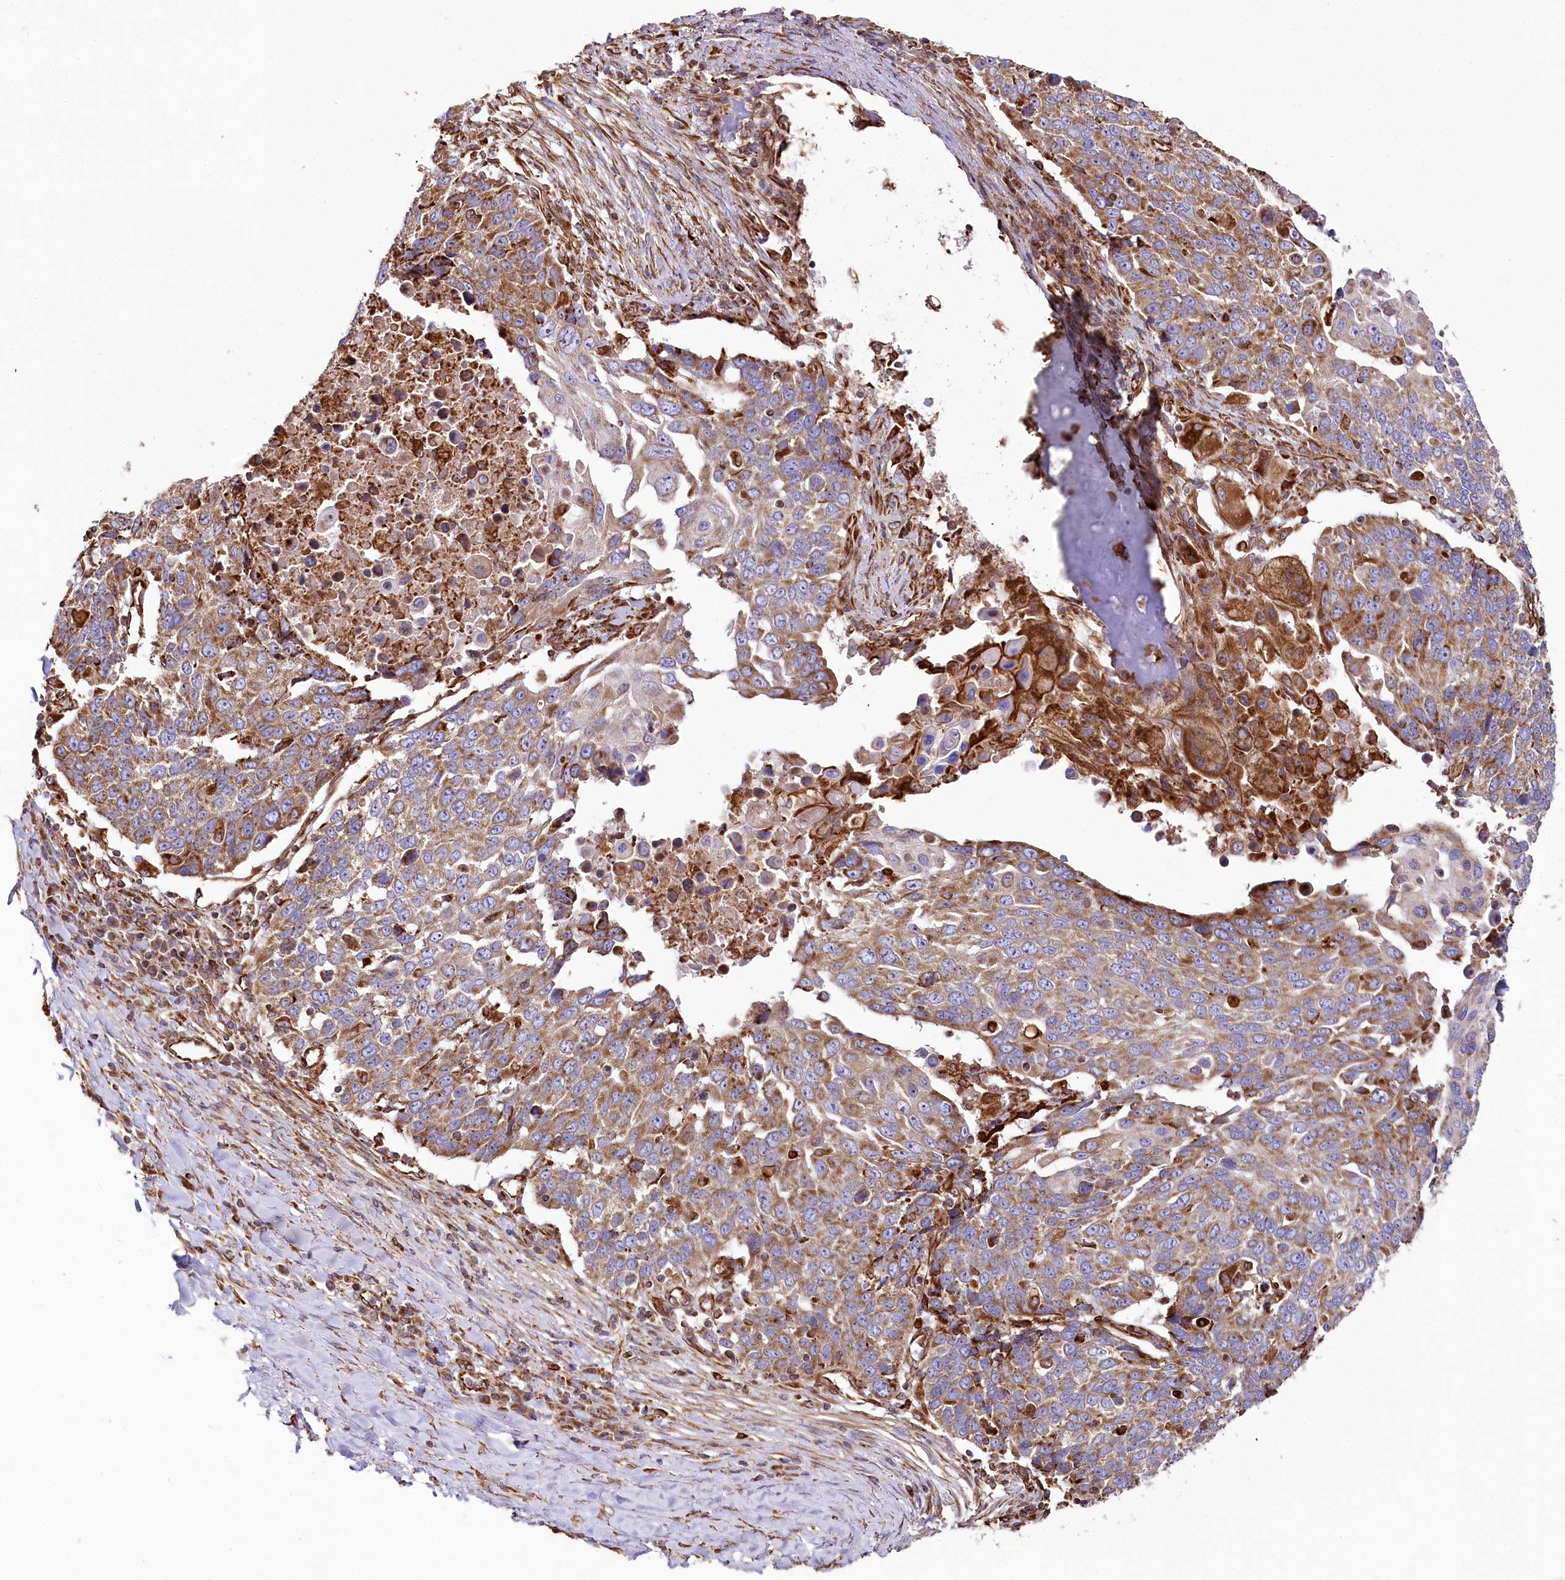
{"staining": {"intensity": "moderate", "quantity": ">75%", "location": "cytoplasmic/membranous"}, "tissue": "lung cancer", "cell_type": "Tumor cells", "image_type": "cancer", "snomed": [{"axis": "morphology", "description": "Squamous cell carcinoma, NOS"}, {"axis": "topography", "description": "Lung"}], "caption": "Approximately >75% of tumor cells in human squamous cell carcinoma (lung) exhibit moderate cytoplasmic/membranous protein positivity as visualized by brown immunohistochemical staining.", "gene": "THUMPD3", "patient": {"sex": "male", "age": 66}}